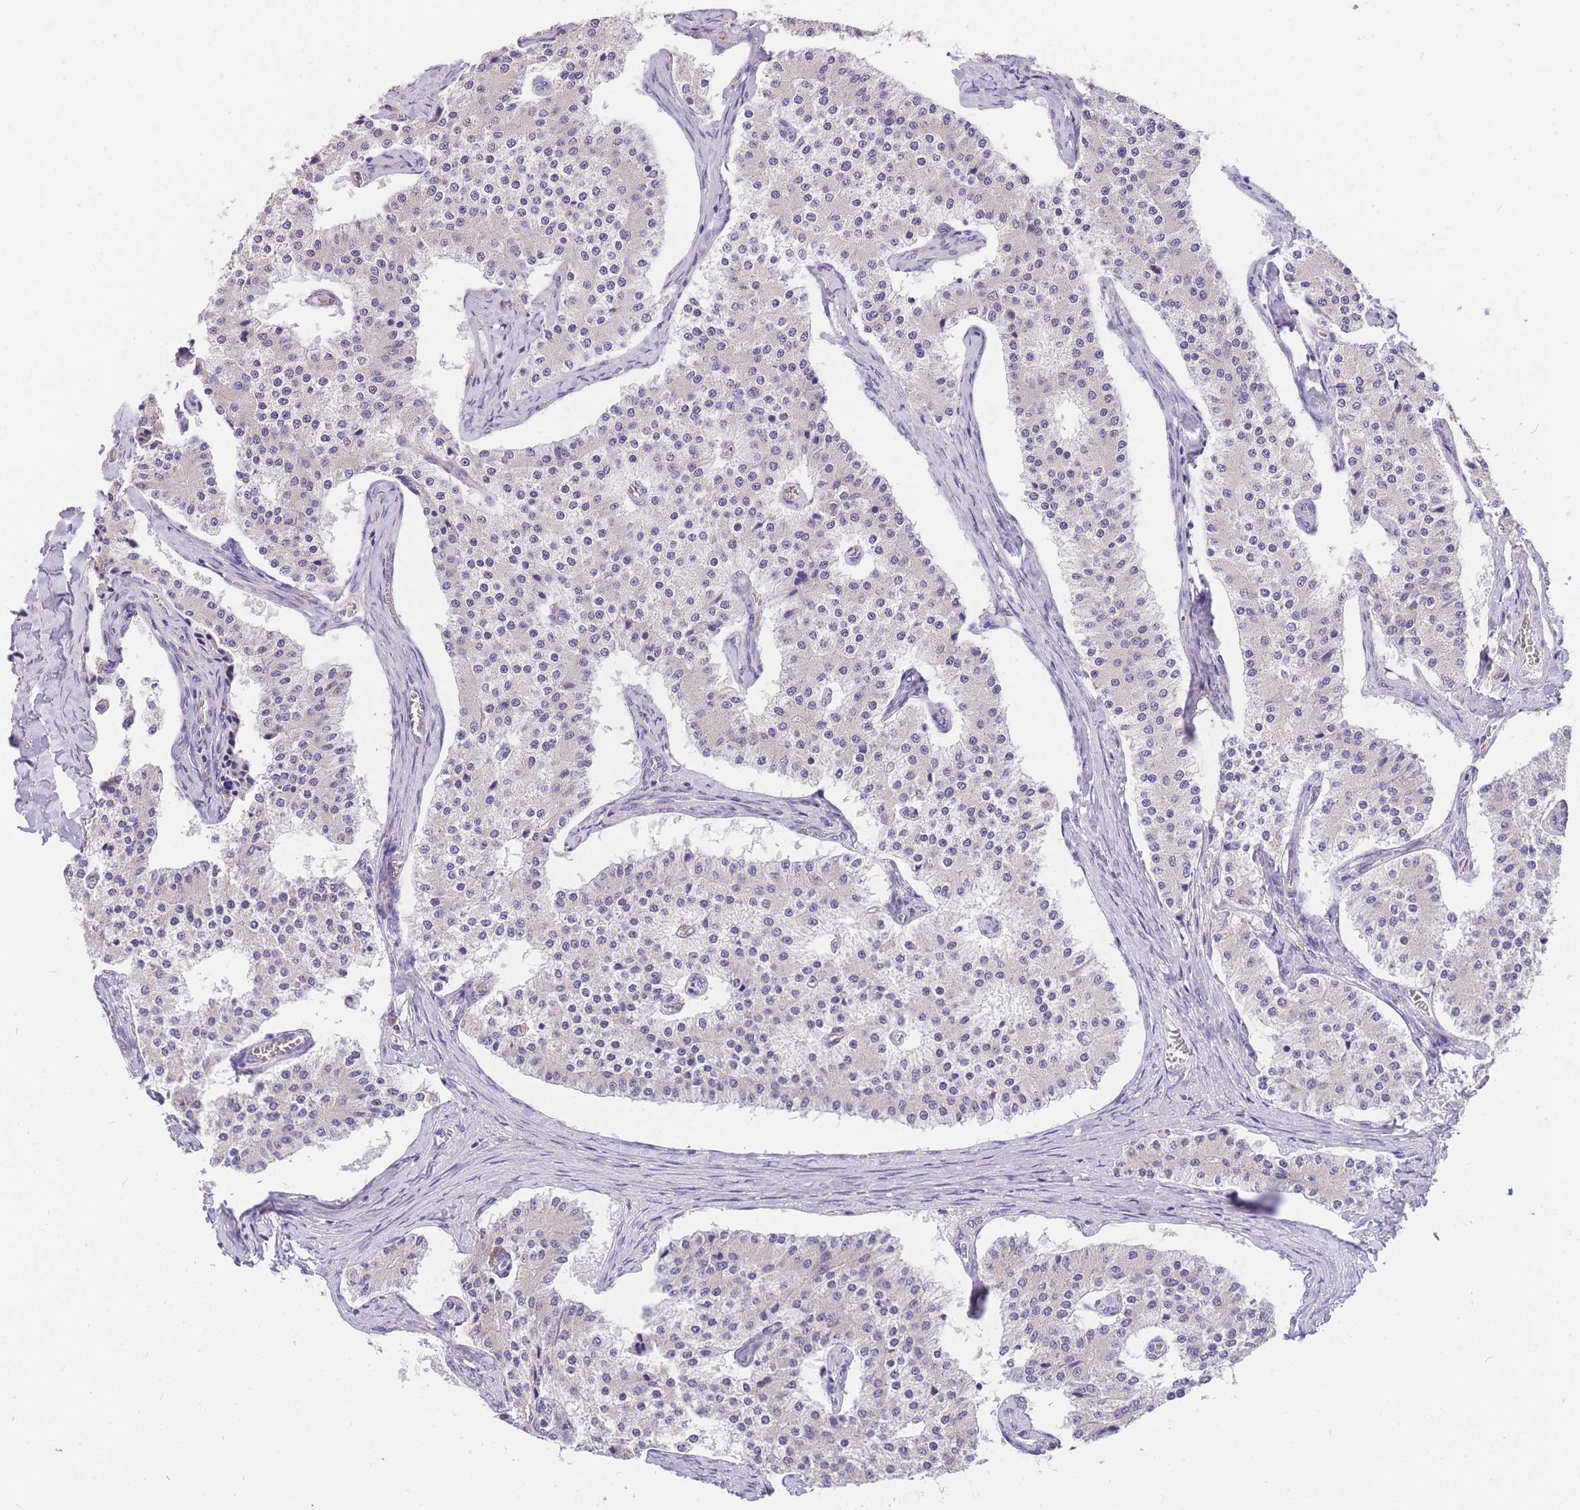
{"staining": {"intensity": "negative", "quantity": "none", "location": "none"}, "tissue": "carcinoid", "cell_type": "Tumor cells", "image_type": "cancer", "snomed": [{"axis": "morphology", "description": "Carcinoid, malignant, NOS"}, {"axis": "topography", "description": "Colon"}], "caption": "IHC image of neoplastic tissue: human malignant carcinoid stained with DAB (3,3'-diaminobenzidine) shows no significant protein staining in tumor cells.", "gene": "C2orf88", "patient": {"sex": "female", "age": 52}}